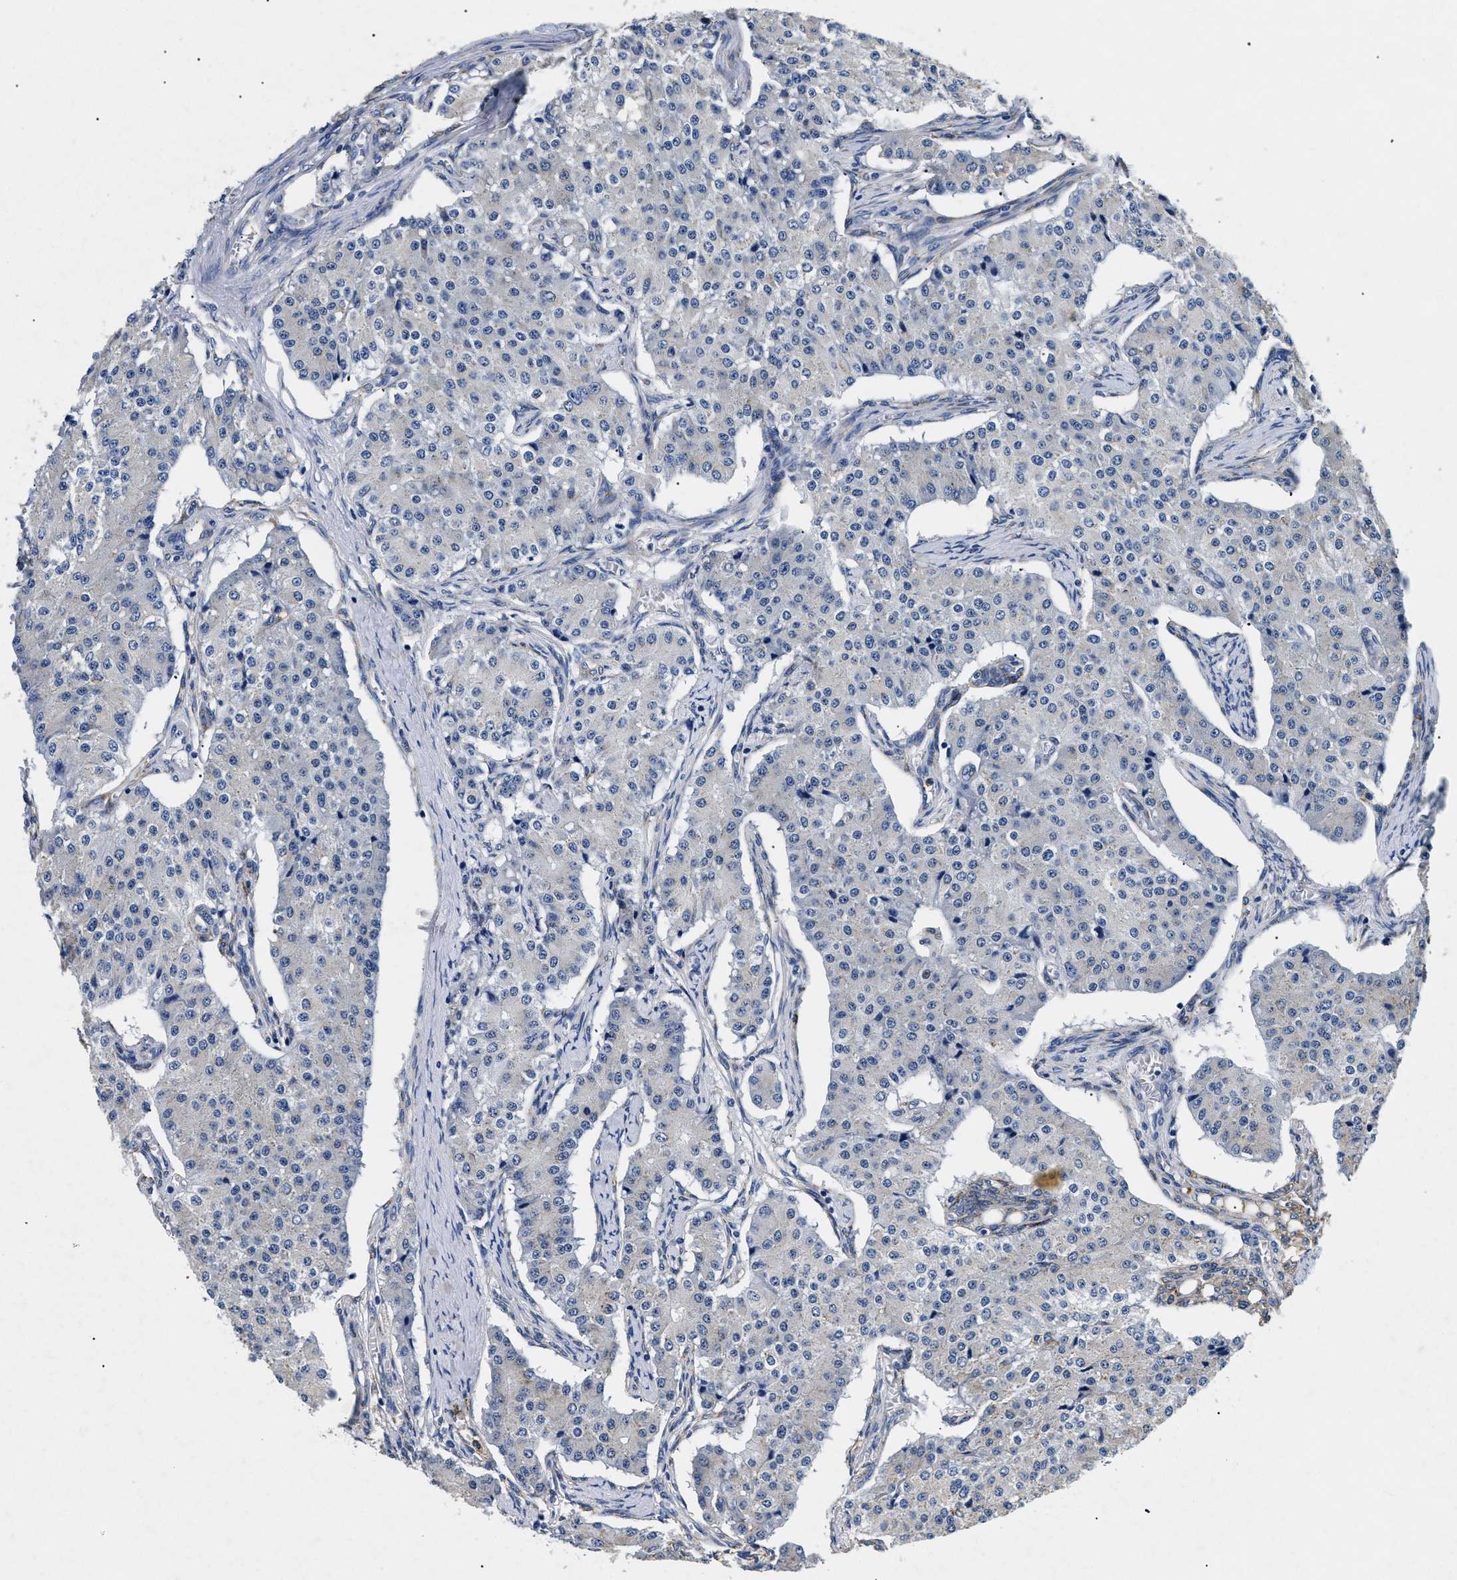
{"staining": {"intensity": "negative", "quantity": "none", "location": "none"}, "tissue": "carcinoid", "cell_type": "Tumor cells", "image_type": "cancer", "snomed": [{"axis": "morphology", "description": "Carcinoid, malignant, NOS"}, {"axis": "topography", "description": "Colon"}], "caption": "Tumor cells show no significant expression in carcinoid (malignant).", "gene": "LAMA3", "patient": {"sex": "female", "age": 52}}